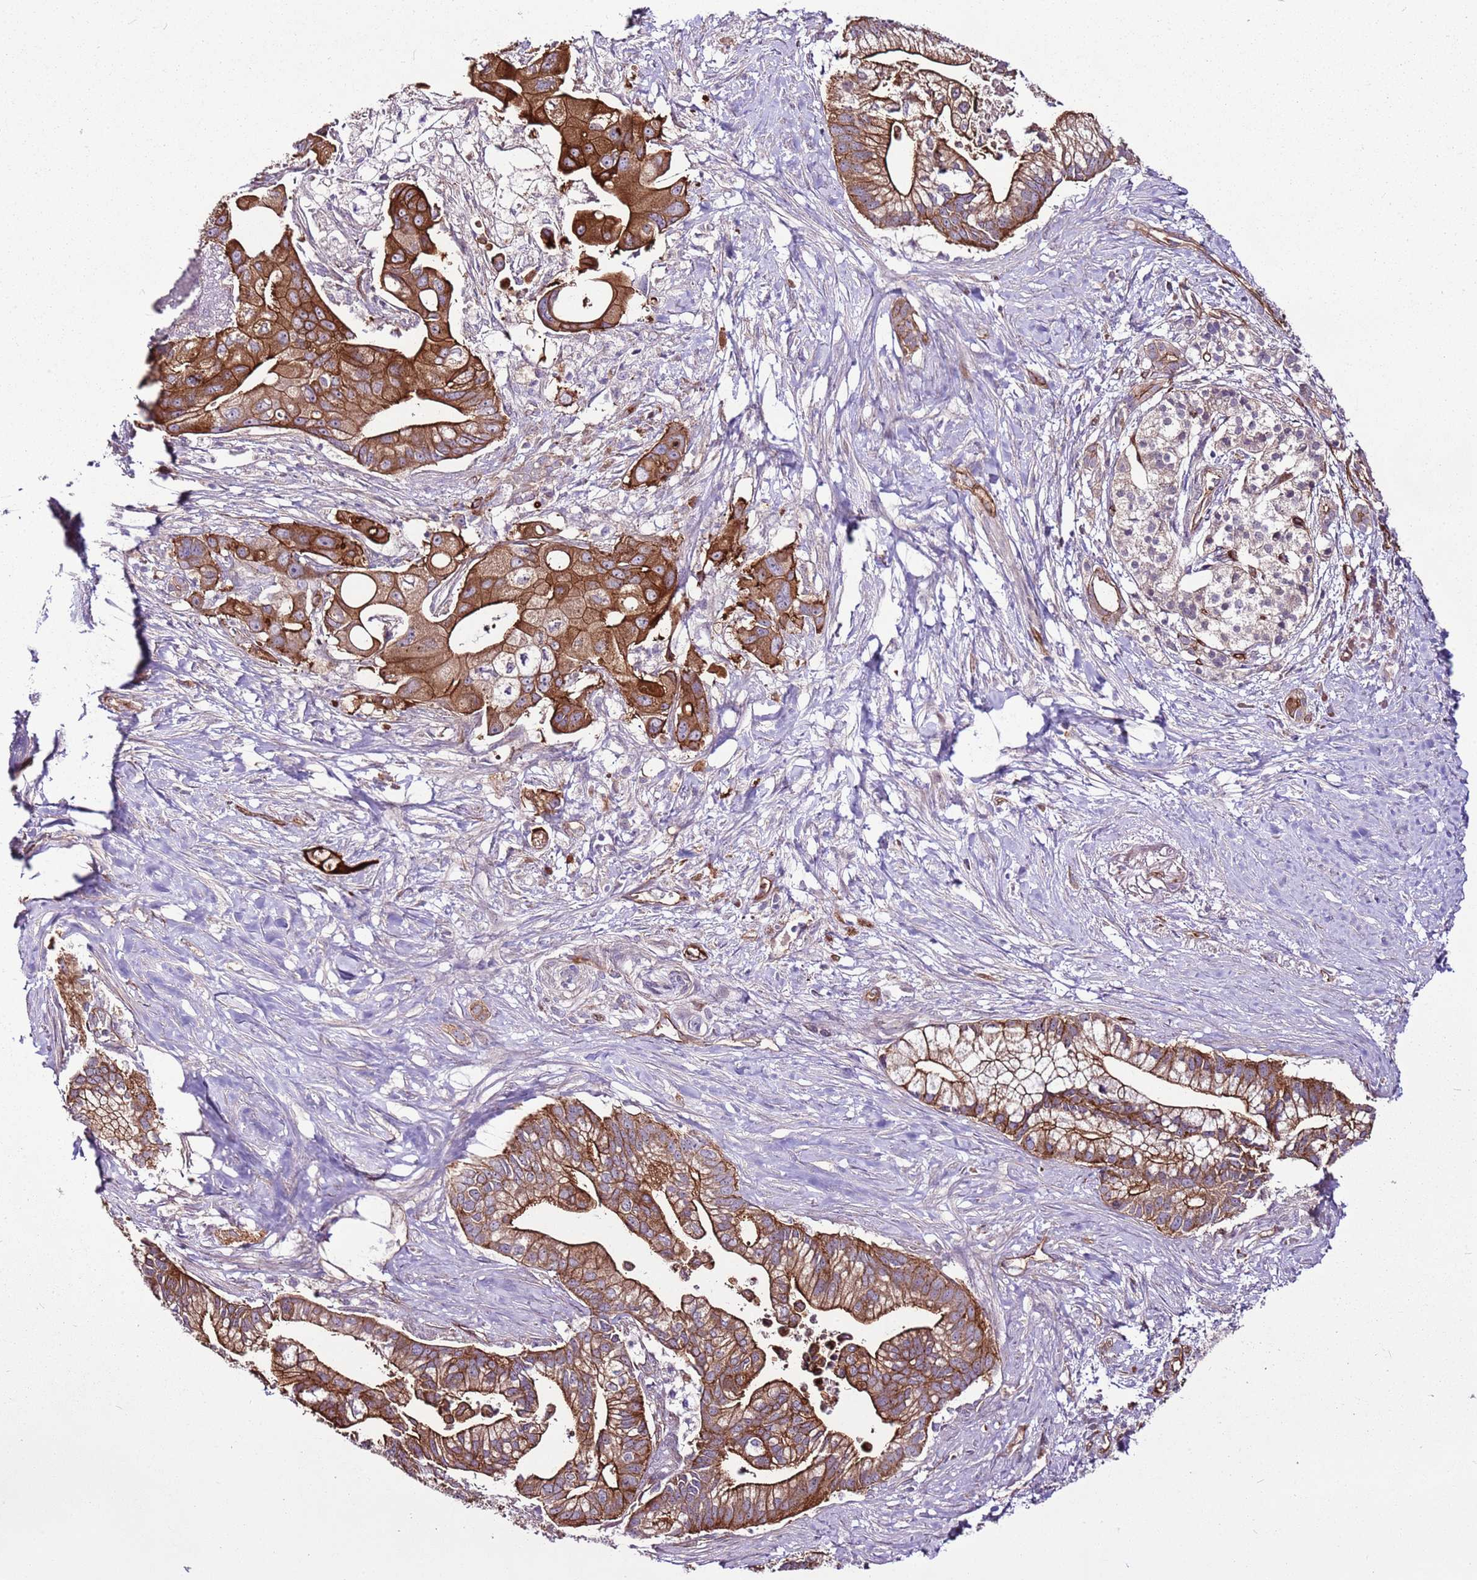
{"staining": {"intensity": "strong", "quantity": "25%-75%", "location": "cytoplasmic/membranous"}, "tissue": "pancreatic cancer", "cell_type": "Tumor cells", "image_type": "cancer", "snomed": [{"axis": "morphology", "description": "Adenocarcinoma, NOS"}, {"axis": "topography", "description": "Pancreas"}], "caption": "Protein staining of pancreatic cancer tissue shows strong cytoplasmic/membranous staining in approximately 25%-75% of tumor cells.", "gene": "ZNF827", "patient": {"sex": "male", "age": 68}}